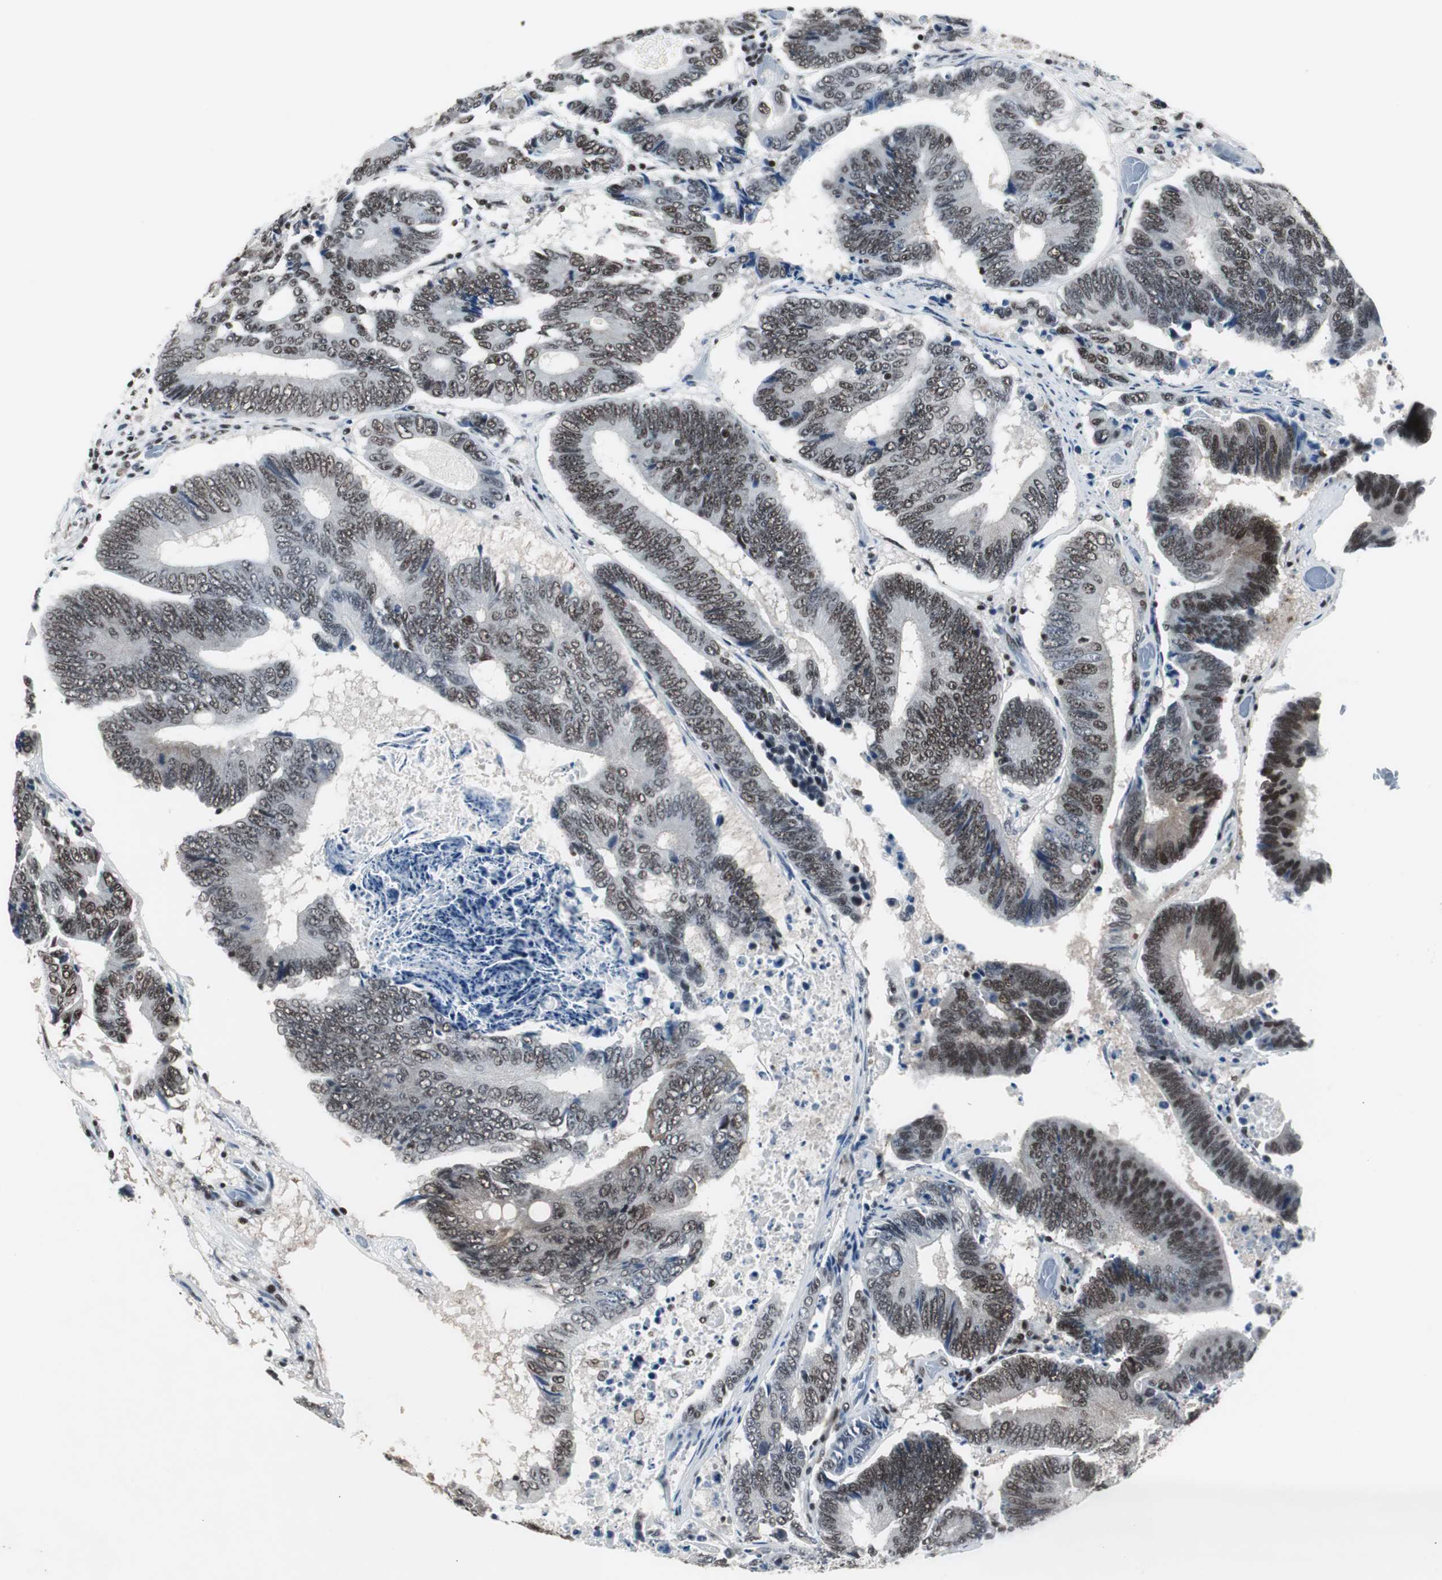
{"staining": {"intensity": "moderate", "quantity": ">75%", "location": "nuclear"}, "tissue": "colorectal cancer", "cell_type": "Tumor cells", "image_type": "cancer", "snomed": [{"axis": "morphology", "description": "Adenocarcinoma, NOS"}, {"axis": "topography", "description": "Colon"}], "caption": "There is medium levels of moderate nuclear staining in tumor cells of colorectal cancer (adenocarcinoma), as demonstrated by immunohistochemical staining (brown color).", "gene": "RAD9A", "patient": {"sex": "female", "age": 78}}